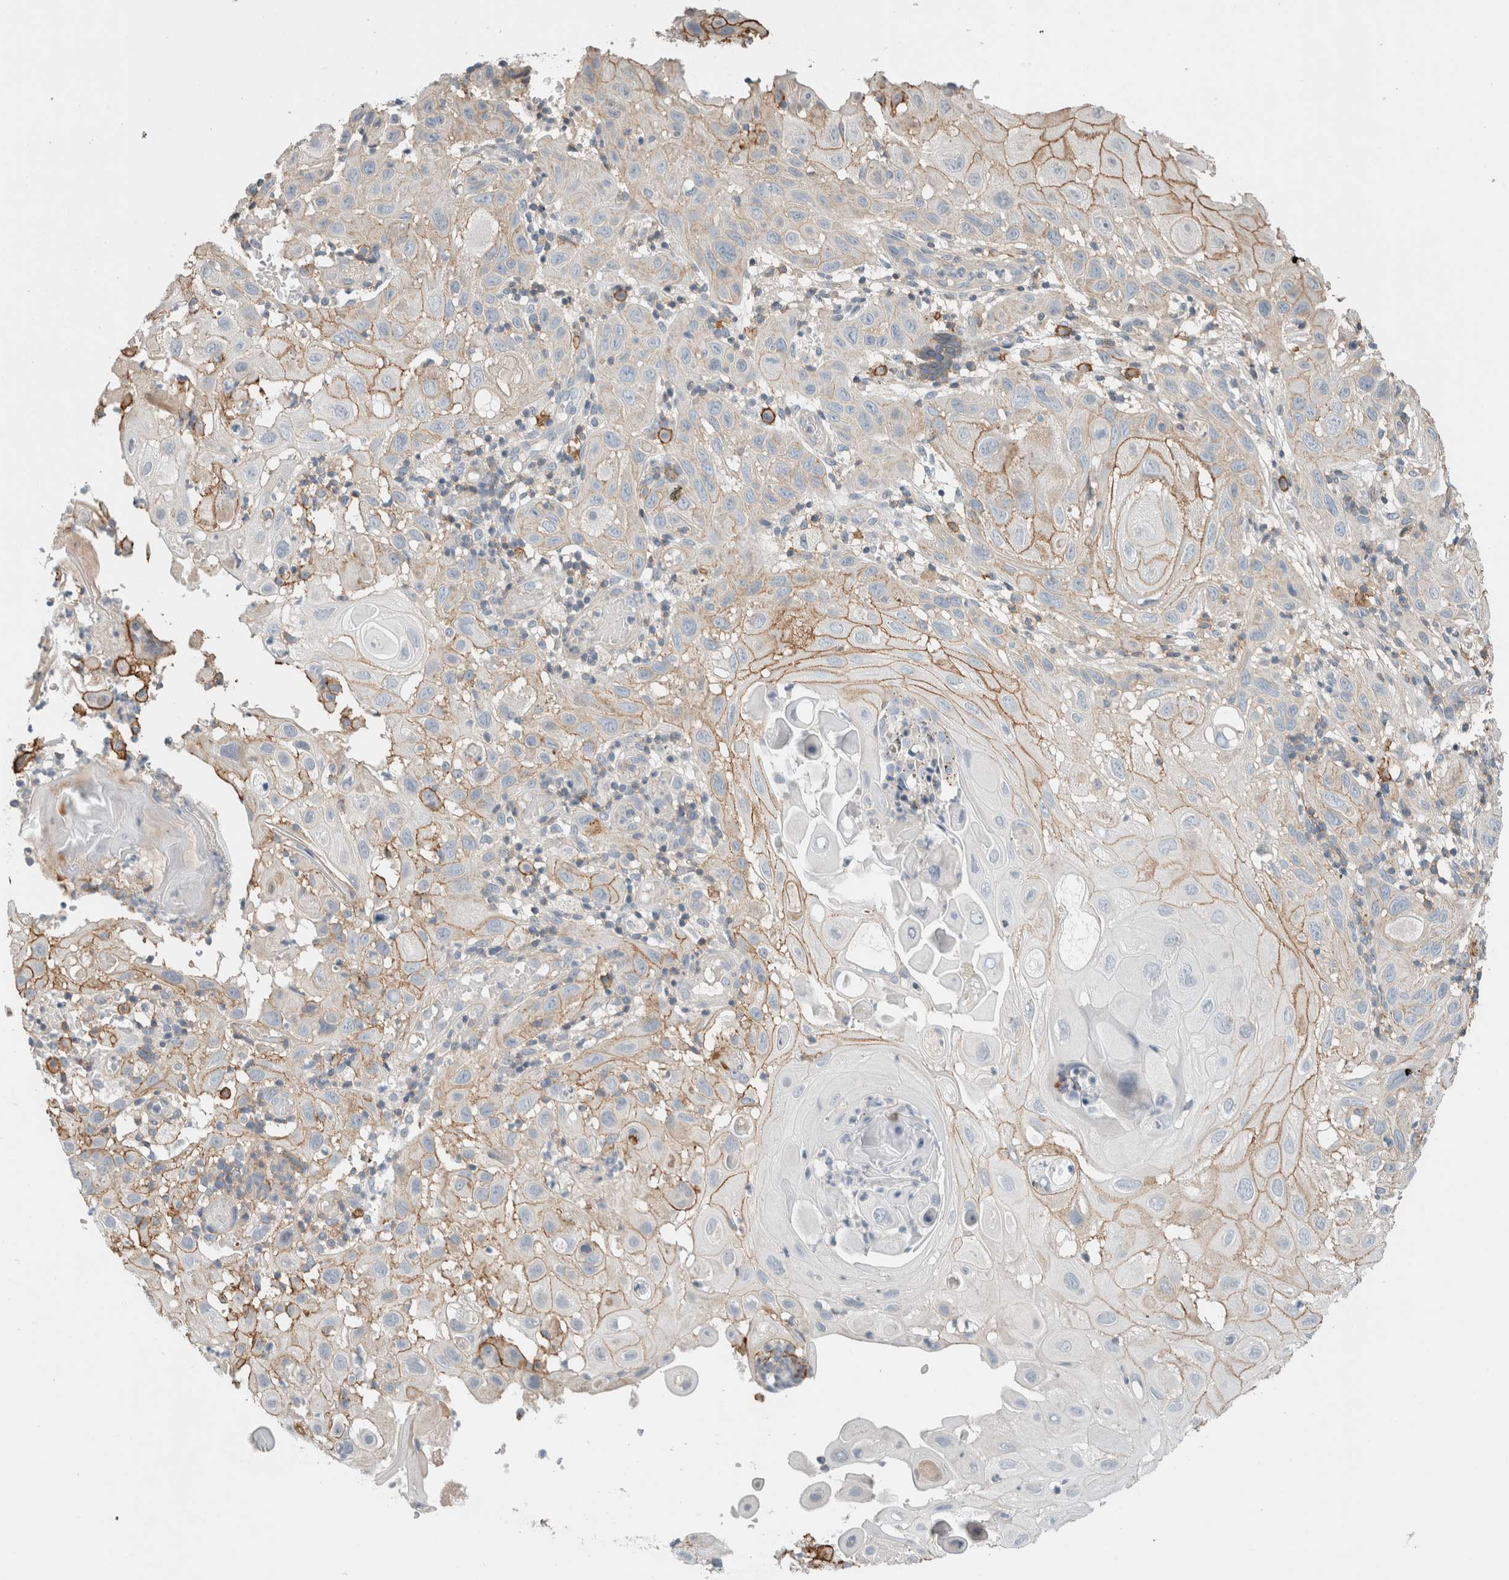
{"staining": {"intensity": "moderate", "quantity": "25%-75%", "location": "cytoplasmic/membranous"}, "tissue": "skin cancer", "cell_type": "Tumor cells", "image_type": "cancer", "snomed": [{"axis": "morphology", "description": "Normal tissue, NOS"}, {"axis": "morphology", "description": "Squamous cell carcinoma, NOS"}, {"axis": "topography", "description": "Skin"}], "caption": "Immunohistochemical staining of squamous cell carcinoma (skin) reveals medium levels of moderate cytoplasmic/membranous protein positivity in about 25%-75% of tumor cells. (brown staining indicates protein expression, while blue staining denotes nuclei).", "gene": "ERCC6L2", "patient": {"sex": "female", "age": 96}}